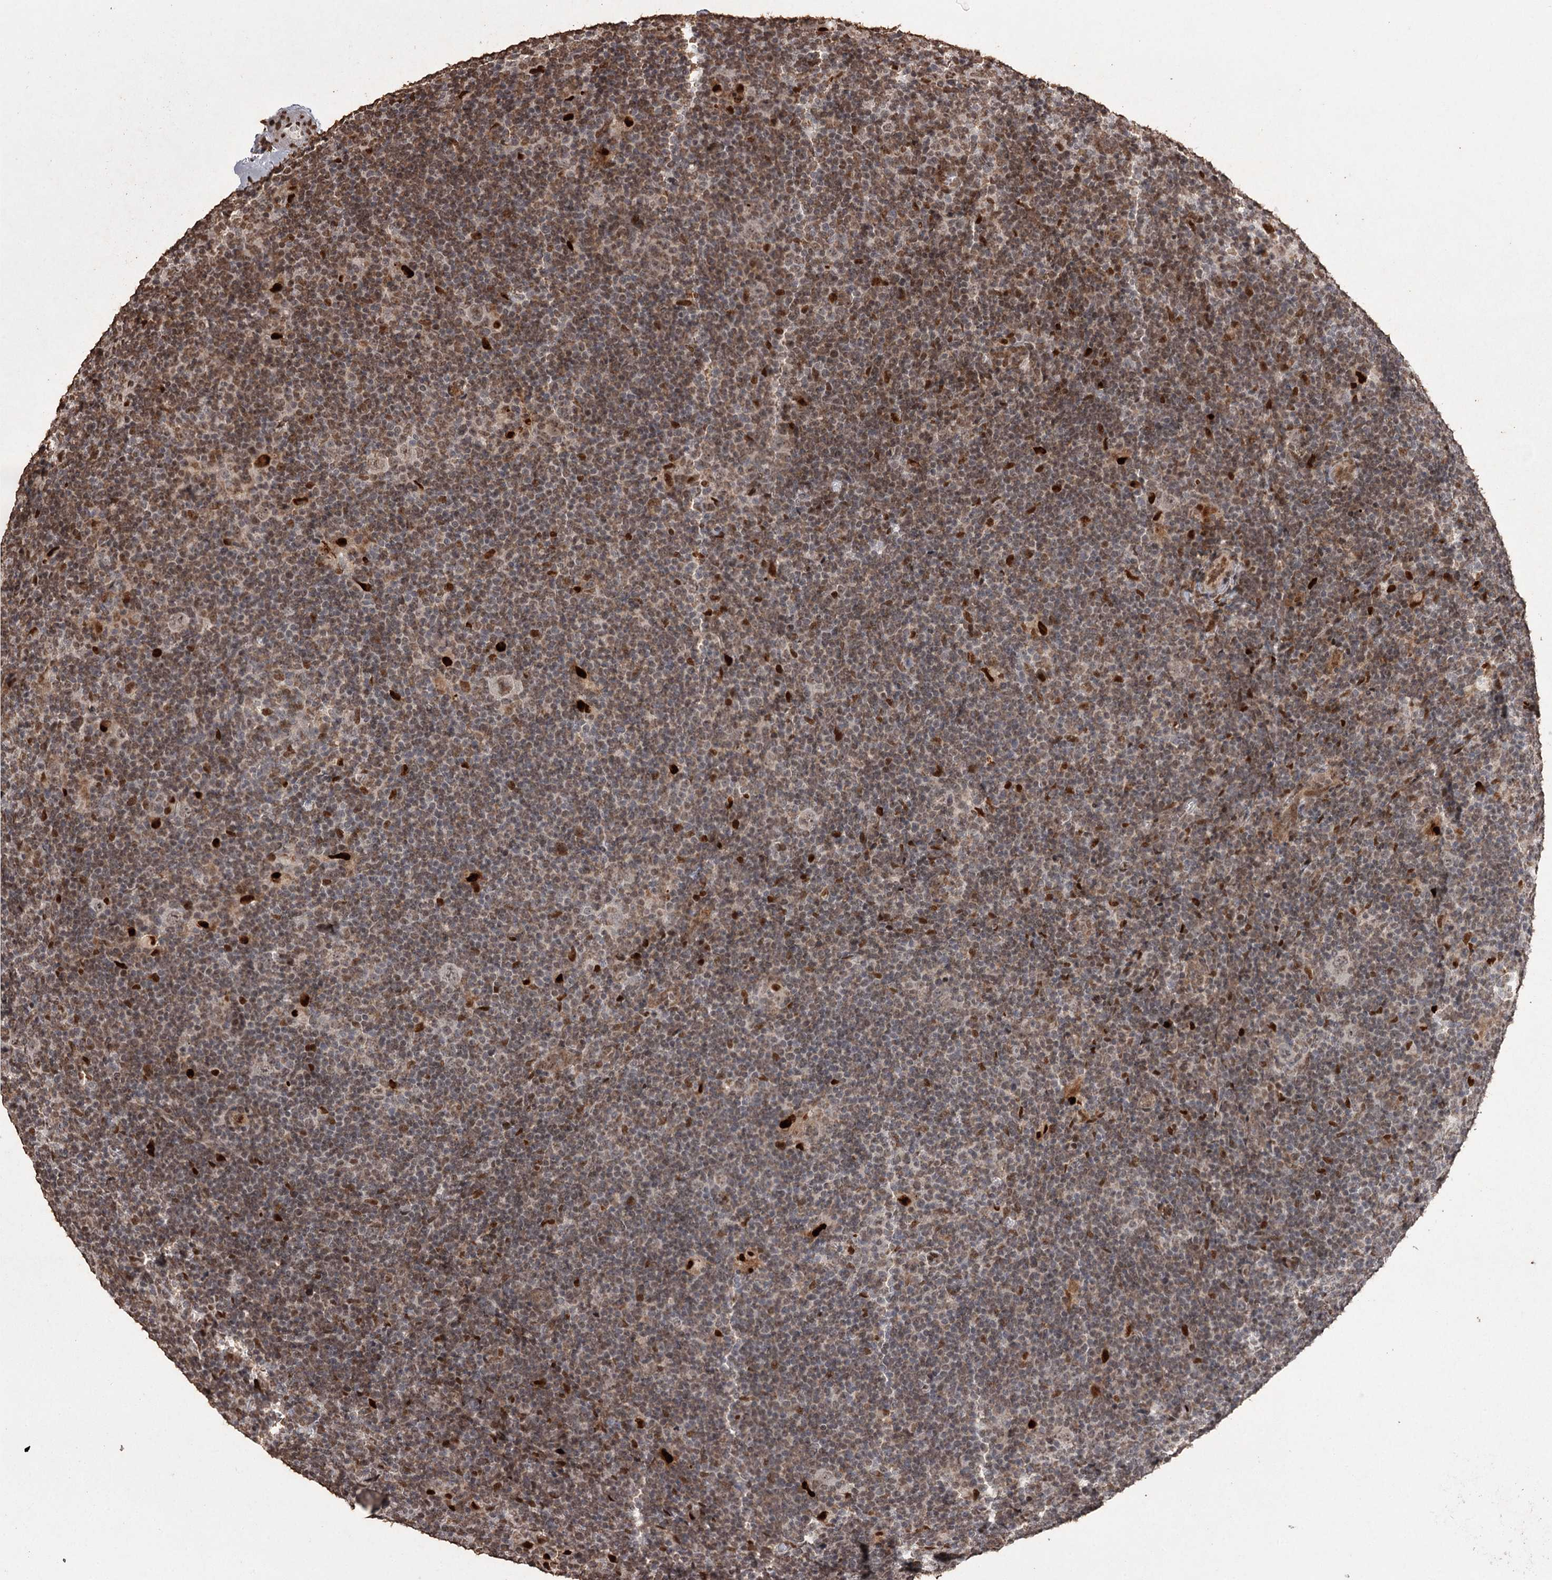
{"staining": {"intensity": "moderate", "quantity": ">75%", "location": "nuclear"}, "tissue": "lymphoma", "cell_type": "Tumor cells", "image_type": "cancer", "snomed": [{"axis": "morphology", "description": "Hodgkin's disease, NOS"}, {"axis": "topography", "description": "Lymph node"}], "caption": "This image demonstrates Hodgkin's disease stained with immunohistochemistry to label a protein in brown. The nuclear of tumor cells show moderate positivity for the protein. Nuclei are counter-stained blue.", "gene": "THYN1", "patient": {"sex": "female", "age": 57}}